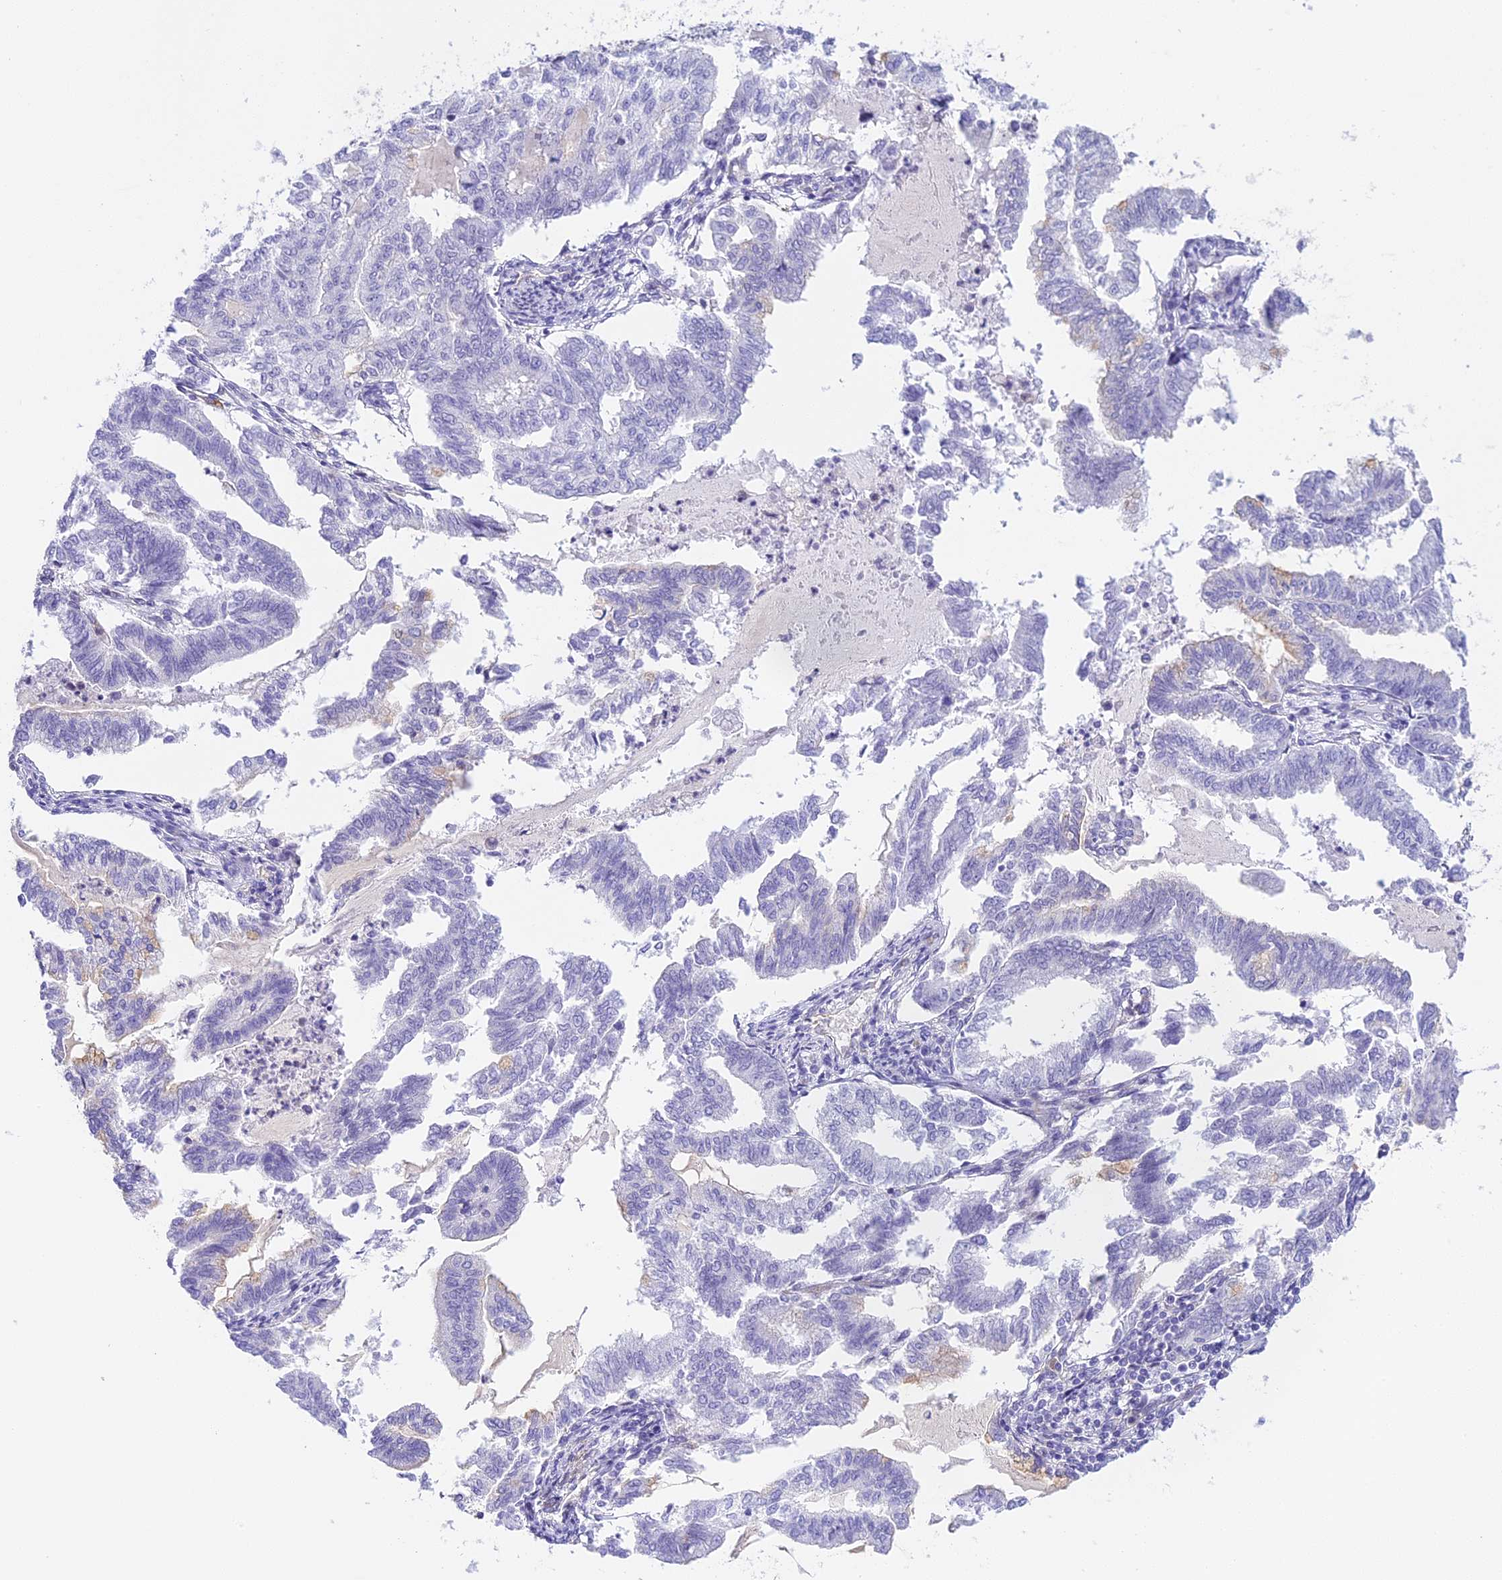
{"staining": {"intensity": "negative", "quantity": "none", "location": "none"}, "tissue": "endometrial cancer", "cell_type": "Tumor cells", "image_type": "cancer", "snomed": [{"axis": "morphology", "description": "Adenocarcinoma, NOS"}, {"axis": "topography", "description": "Endometrium"}], "caption": "IHC histopathology image of endometrial adenocarcinoma stained for a protein (brown), which shows no positivity in tumor cells.", "gene": "HOMER3", "patient": {"sex": "female", "age": 79}}